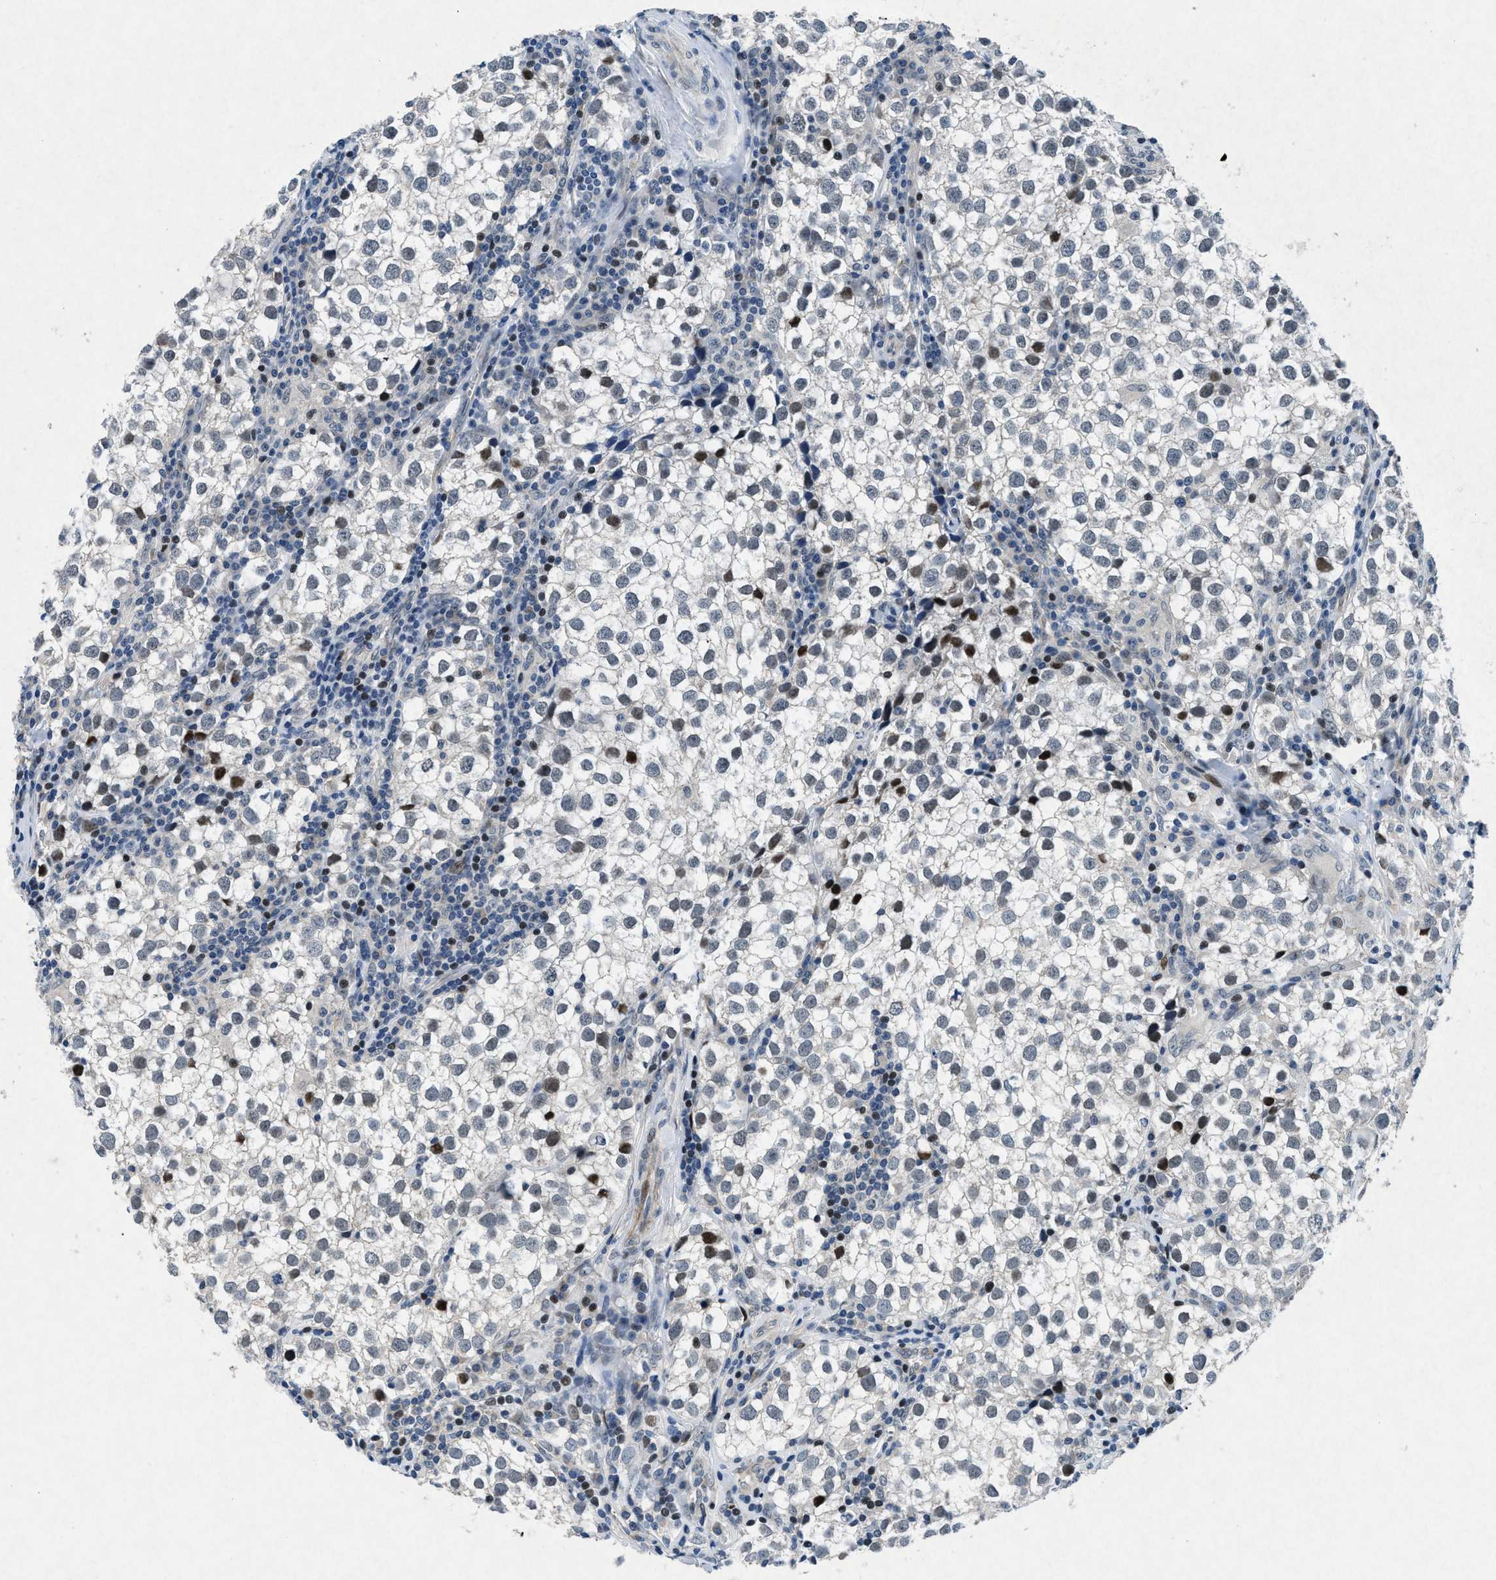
{"staining": {"intensity": "negative", "quantity": "none", "location": "none"}, "tissue": "testis cancer", "cell_type": "Tumor cells", "image_type": "cancer", "snomed": [{"axis": "morphology", "description": "Seminoma, NOS"}, {"axis": "morphology", "description": "Carcinoma, Embryonal, NOS"}, {"axis": "topography", "description": "Testis"}], "caption": "There is no significant staining in tumor cells of testis cancer (embryonal carcinoma). Nuclei are stained in blue.", "gene": "PHLDA1", "patient": {"sex": "male", "age": 36}}